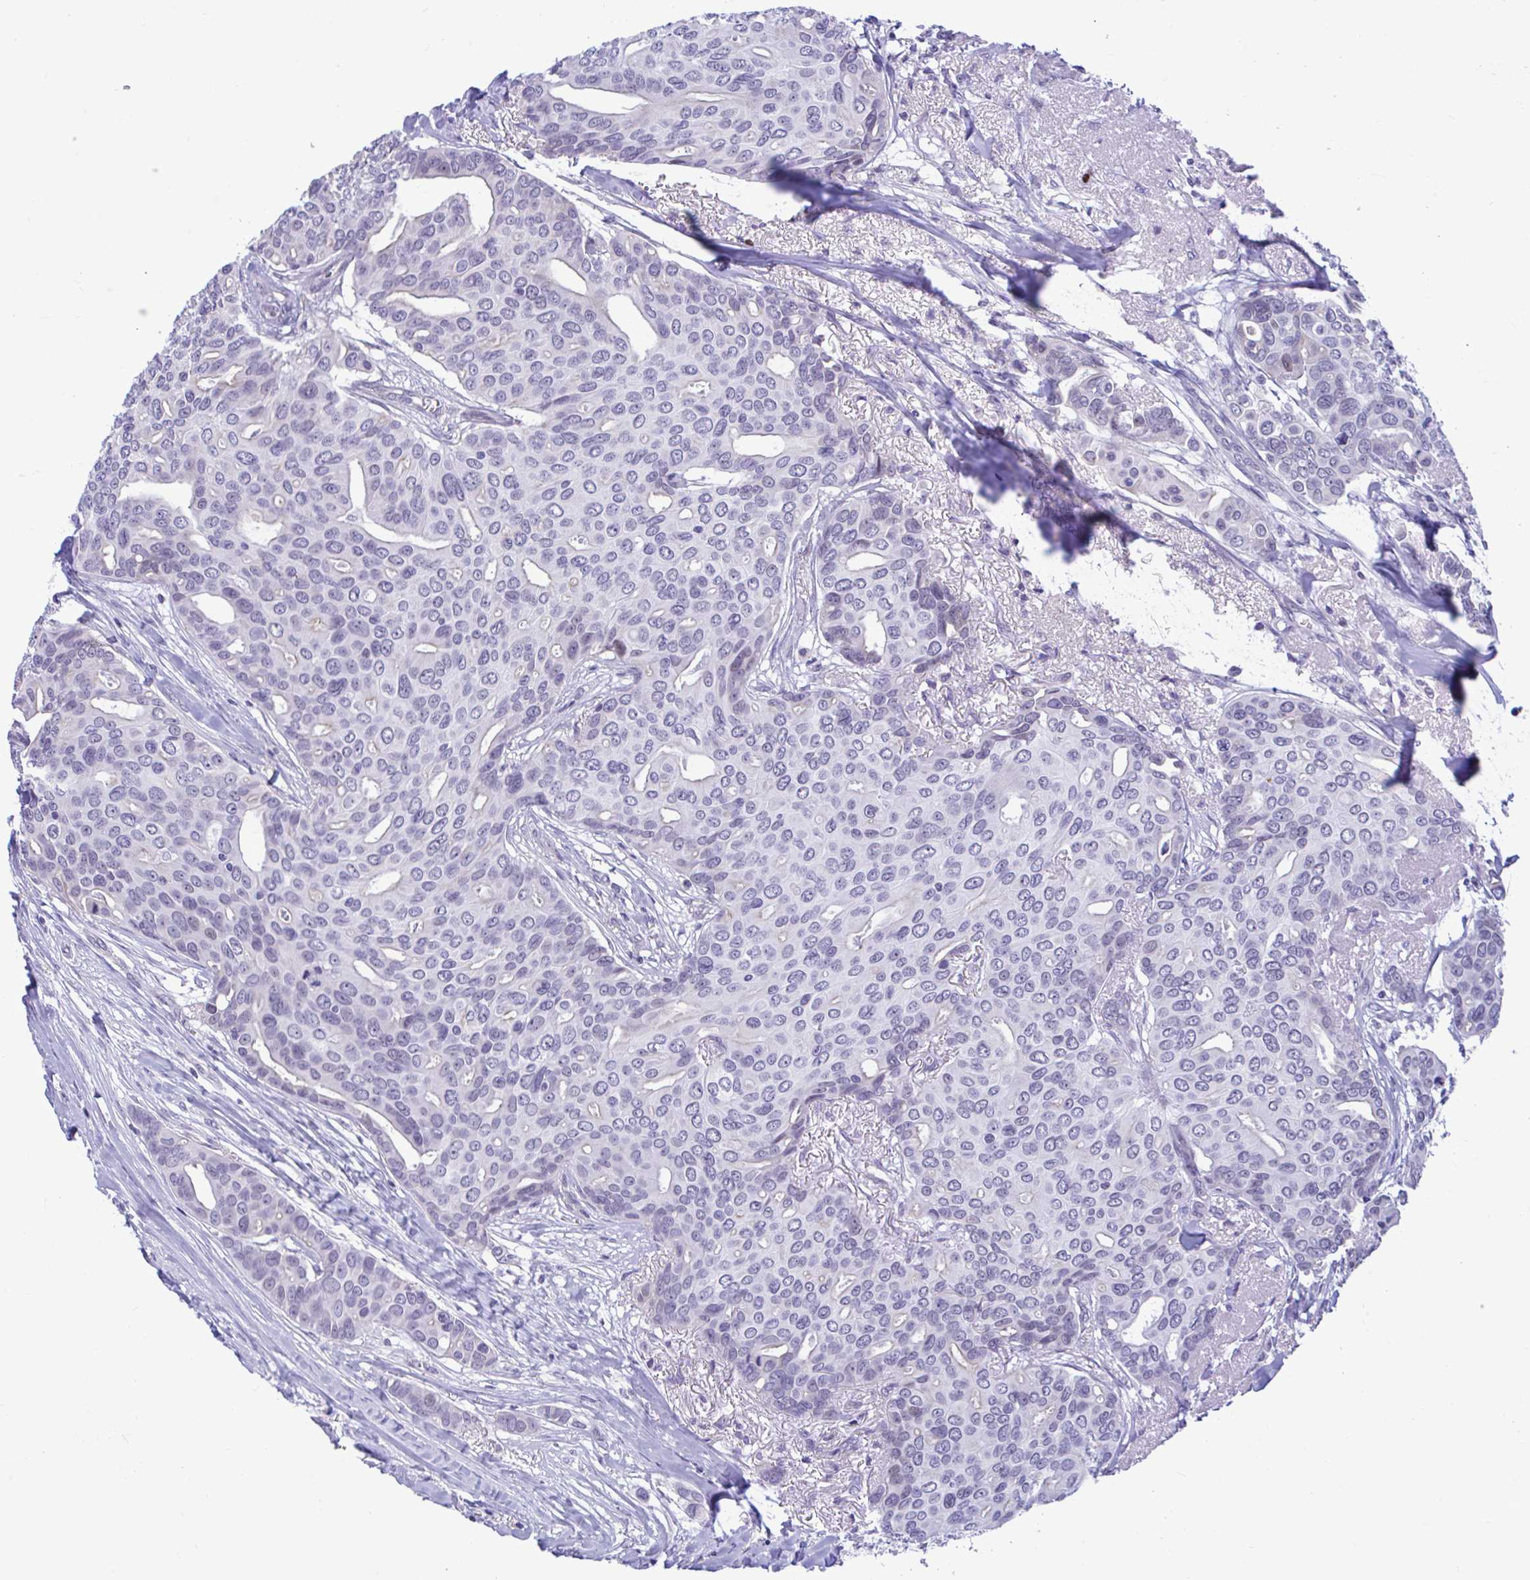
{"staining": {"intensity": "negative", "quantity": "none", "location": "none"}, "tissue": "breast cancer", "cell_type": "Tumor cells", "image_type": "cancer", "snomed": [{"axis": "morphology", "description": "Duct carcinoma"}, {"axis": "topography", "description": "Breast"}], "caption": "IHC photomicrograph of neoplastic tissue: human invasive ductal carcinoma (breast) stained with DAB (3,3'-diaminobenzidine) demonstrates no significant protein positivity in tumor cells. The staining was performed using DAB (3,3'-diaminobenzidine) to visualize the protein expression in brown, while the nuclei were stained in blue with hematoxylin (Magnification: 20x).", "gene": "SLC25A51", "patient": {"sex": "female", "age": 54}}